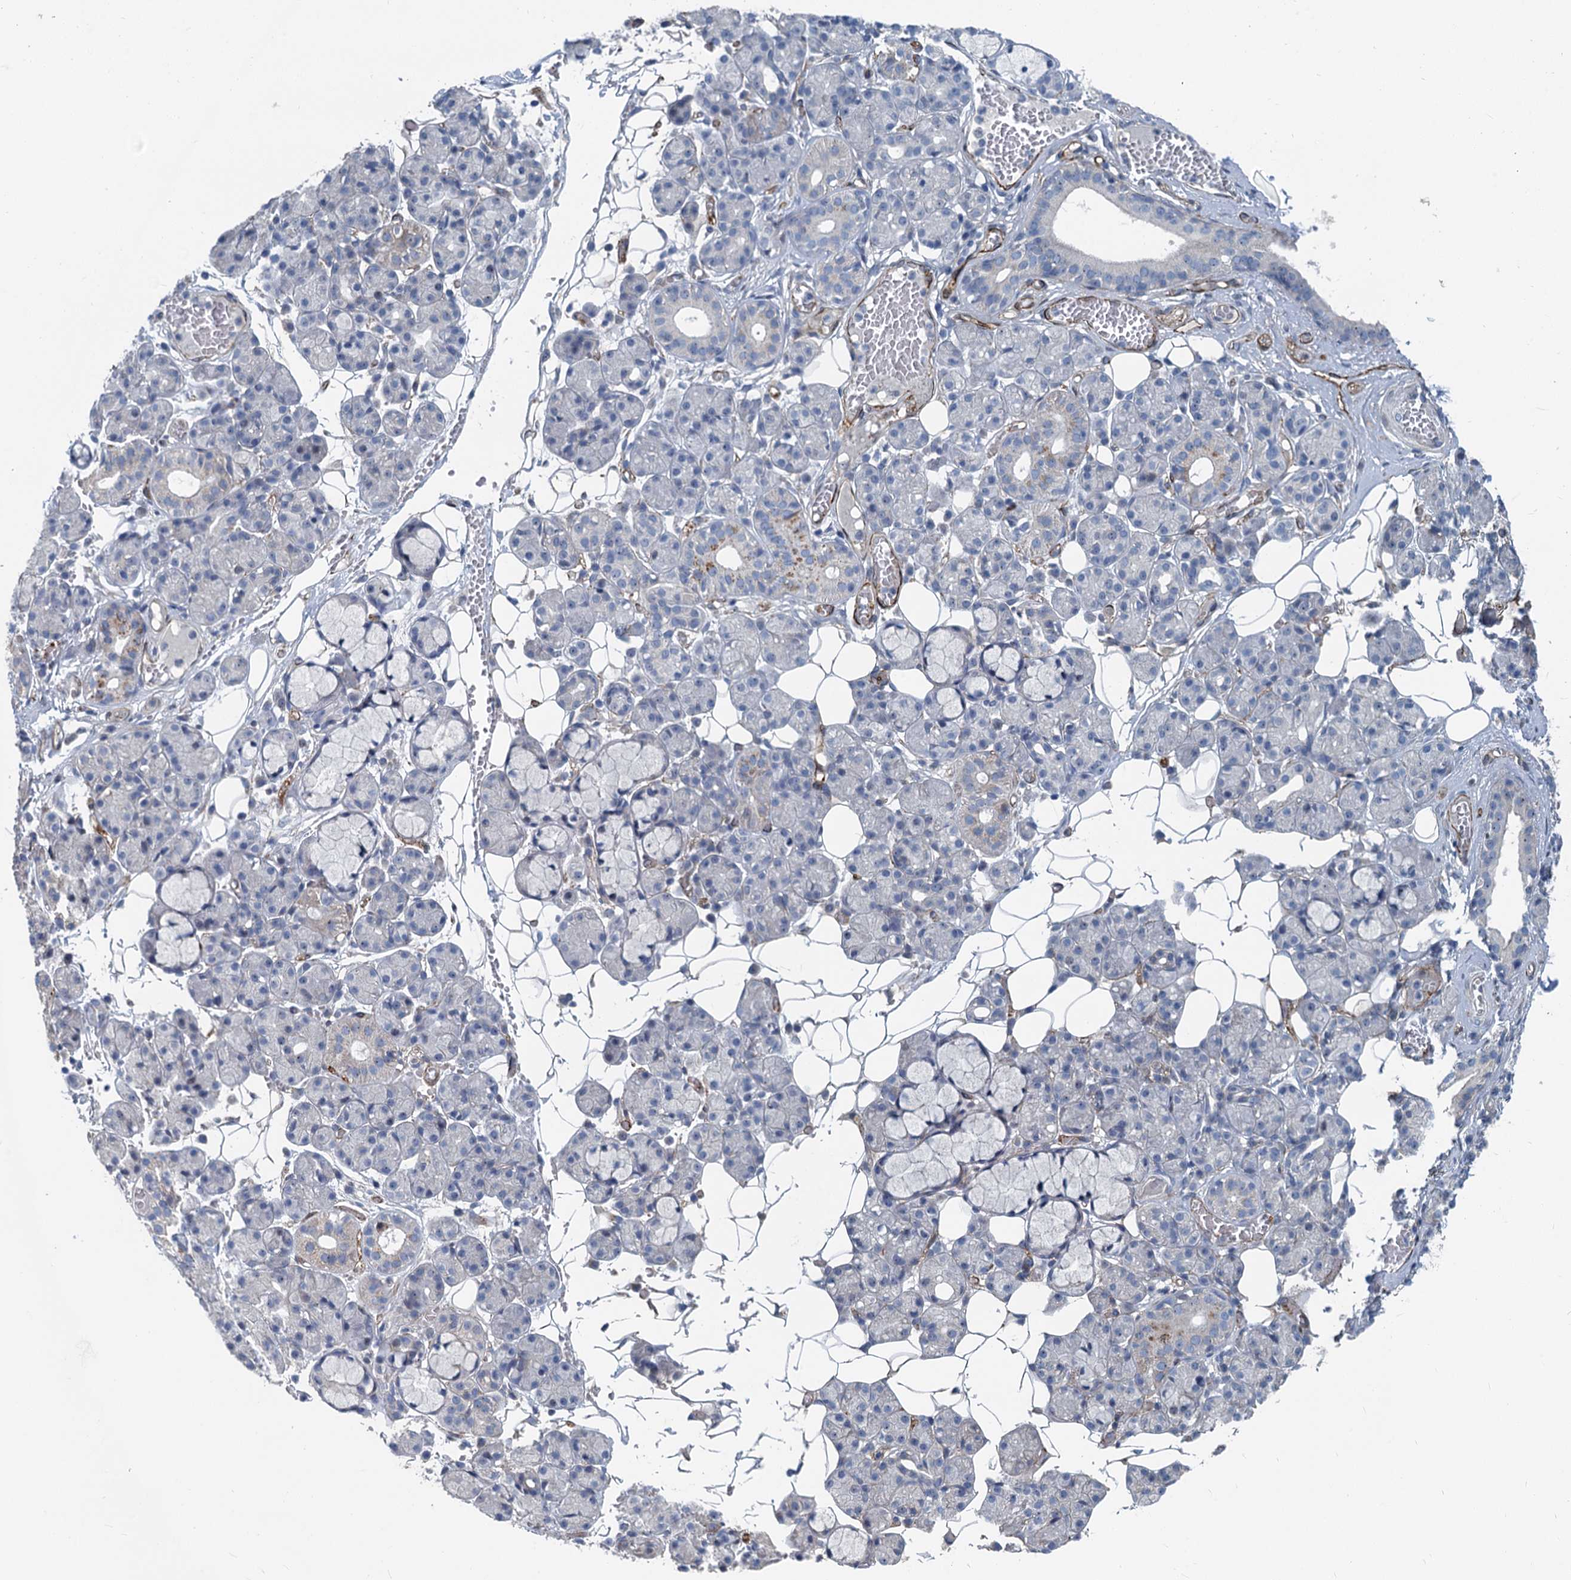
{"staining": {"intensity": "negative", "quantity": "none", "location": "none"}, "tissue": "salivary gland", "cell_type": "Glandular cells", "image_type": "normal", "snomed": [{"axis": "morphology", "description": "Normal tissue, NOS"}, {"axis": "topography", "description": "Salivary gland"}], "caption": "Photomicrograph shows no protein staining in glandular cells of normal salivary gland. (Brightfield microscopy of DAB immunohistochemistry at high magnification).", "gene": "ASXL3", "patient": {"sex": "male", "age": 63}}